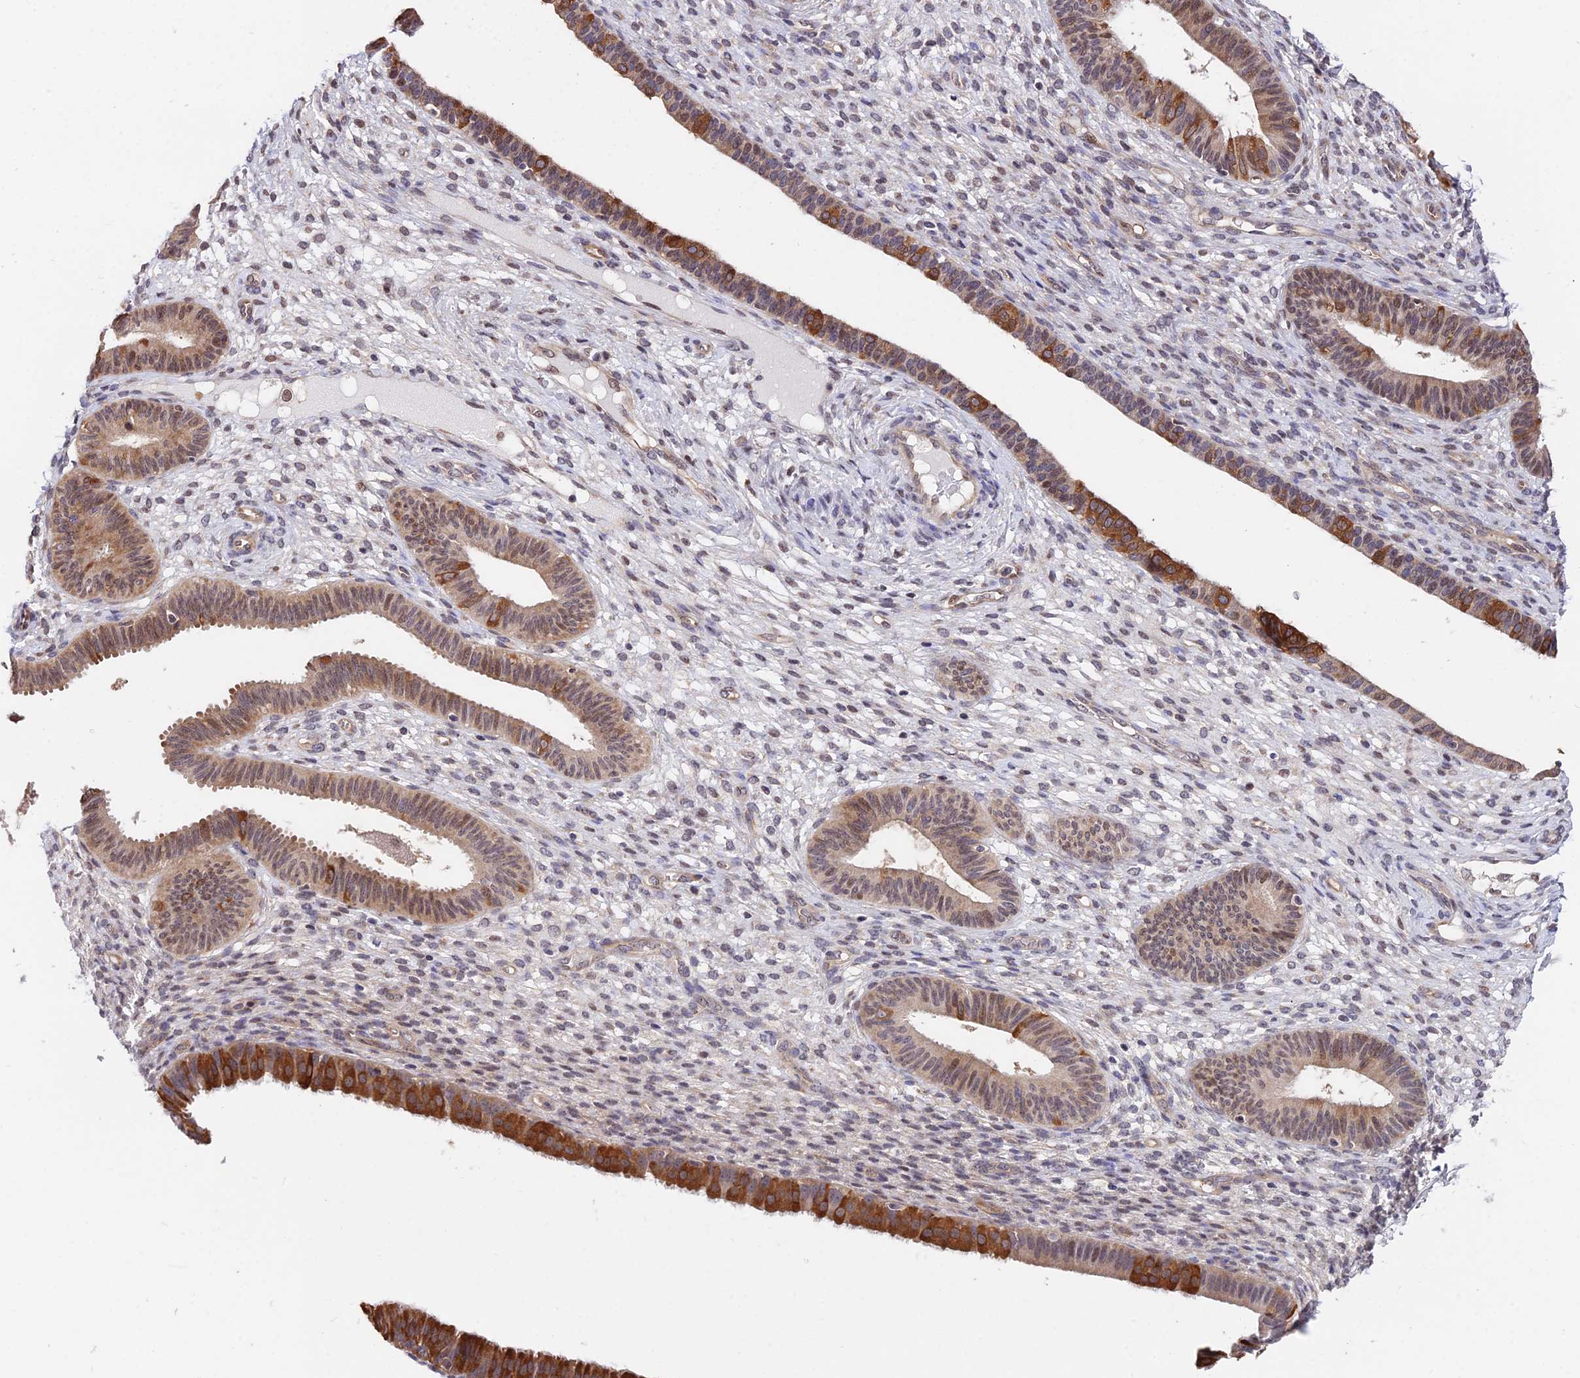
{"staining": {"intensity": "negative", "quantity": "none", "location": "none"}, "tissue": "endometrium", "cell_type": "Cells in endometrial stroma", "image_type": "normal", "snomed": [{"axis": "morphology", "description": "Normal tissue, NOS"}, {"axis": "topography", "description": "Endometrium"}], "caption": "This micrograph is of benign endometrium stained with IHC to label a protein in brown with the nuclei are counter-stained blue. There is no positivity in cells in endometrial stroma. Nuclei are stained in blue.", "gene": "INPP4A", "patient": {"sex": "female", "age": 61}}